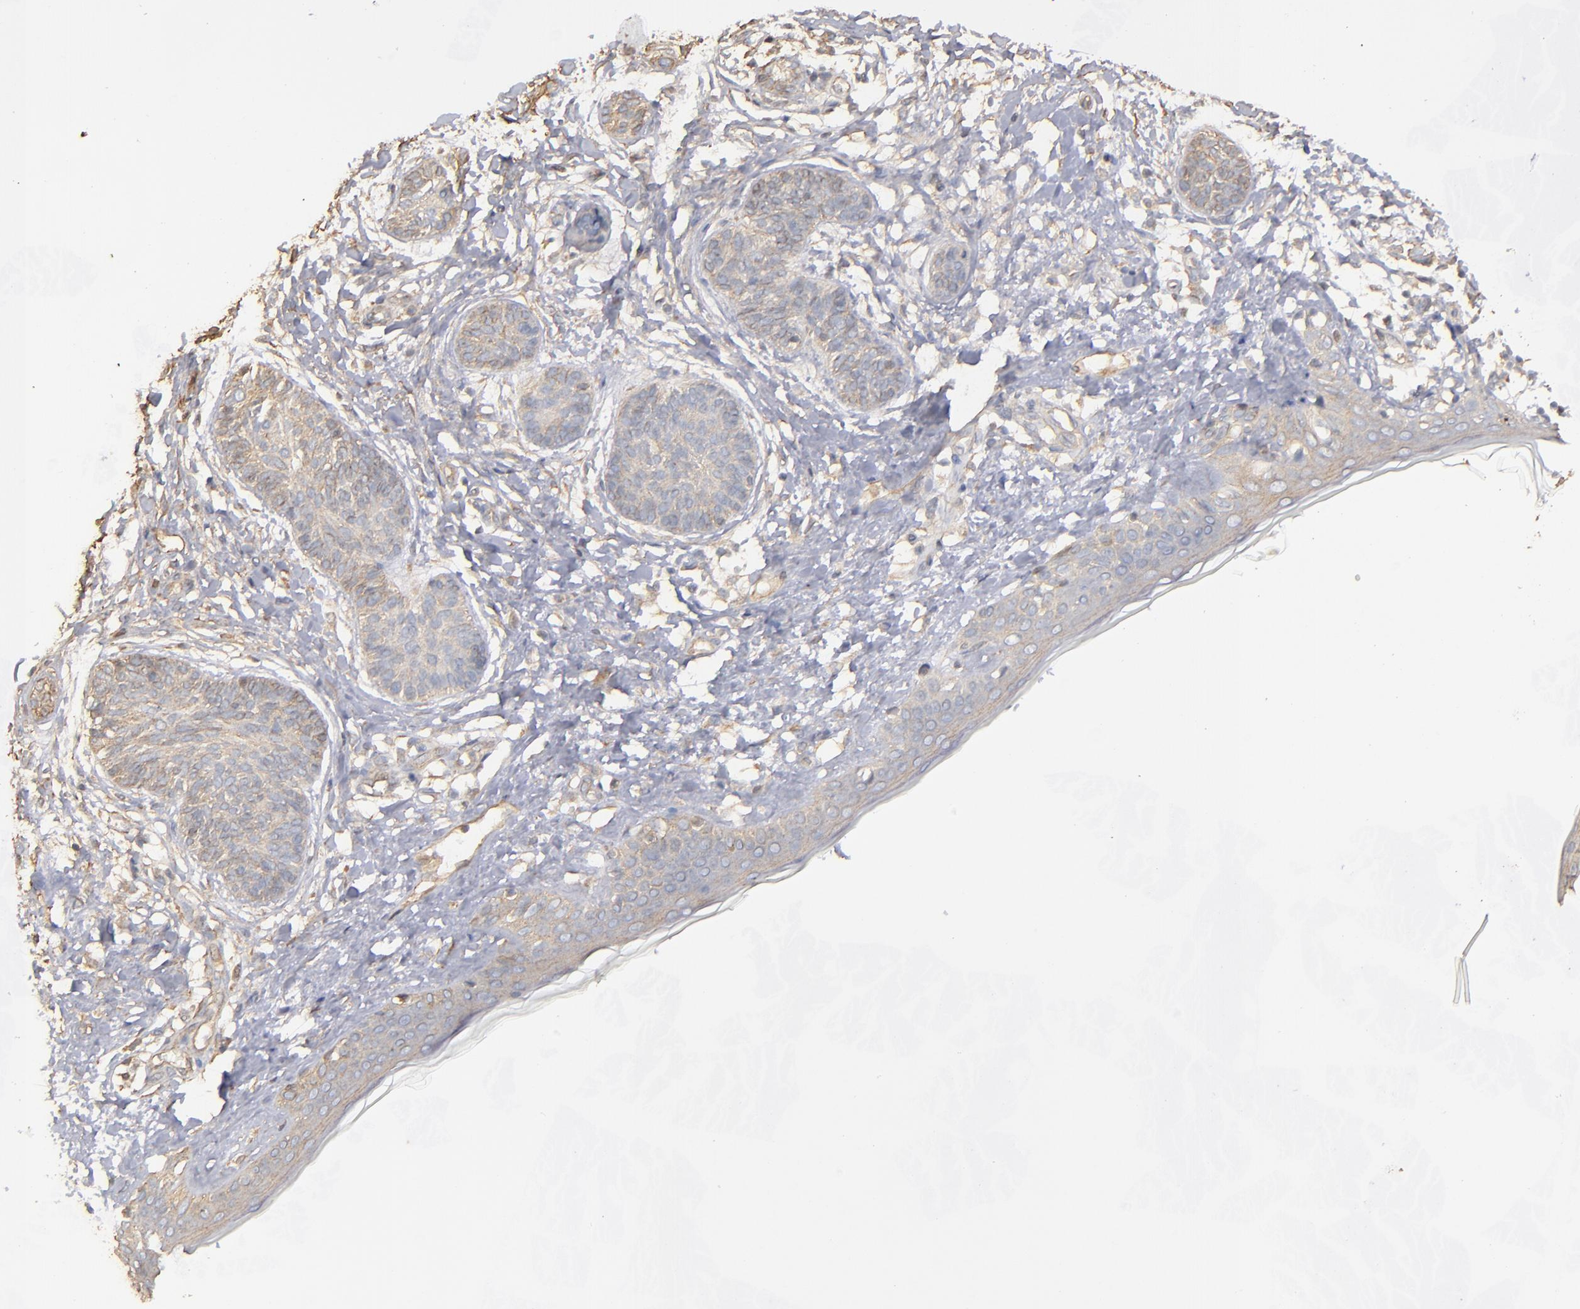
{"staining": {"intensity": "weak", "quantity": ">75%", "location": "cytoplasmic/membranous"}, "tissue": "skin cancer", "cell_type": "Tumor cells", "image_type": "cancer", "snomed": [{"axis": "morphology", "description": "Normal tissue, NOS"}, {"axis": "morphology", "description": "Basal cell carcinoma"}, {"axis": "topography", "description": "Skin"}], "caption": "Weak cytoplasmic/membranous positivity for a protein is seen in about >75% of tumor cells of basal cell carcinoma (skin) using immunohistochemistry.", "gene": "DMD", "patient": {"sex": "male", "age": 63}}